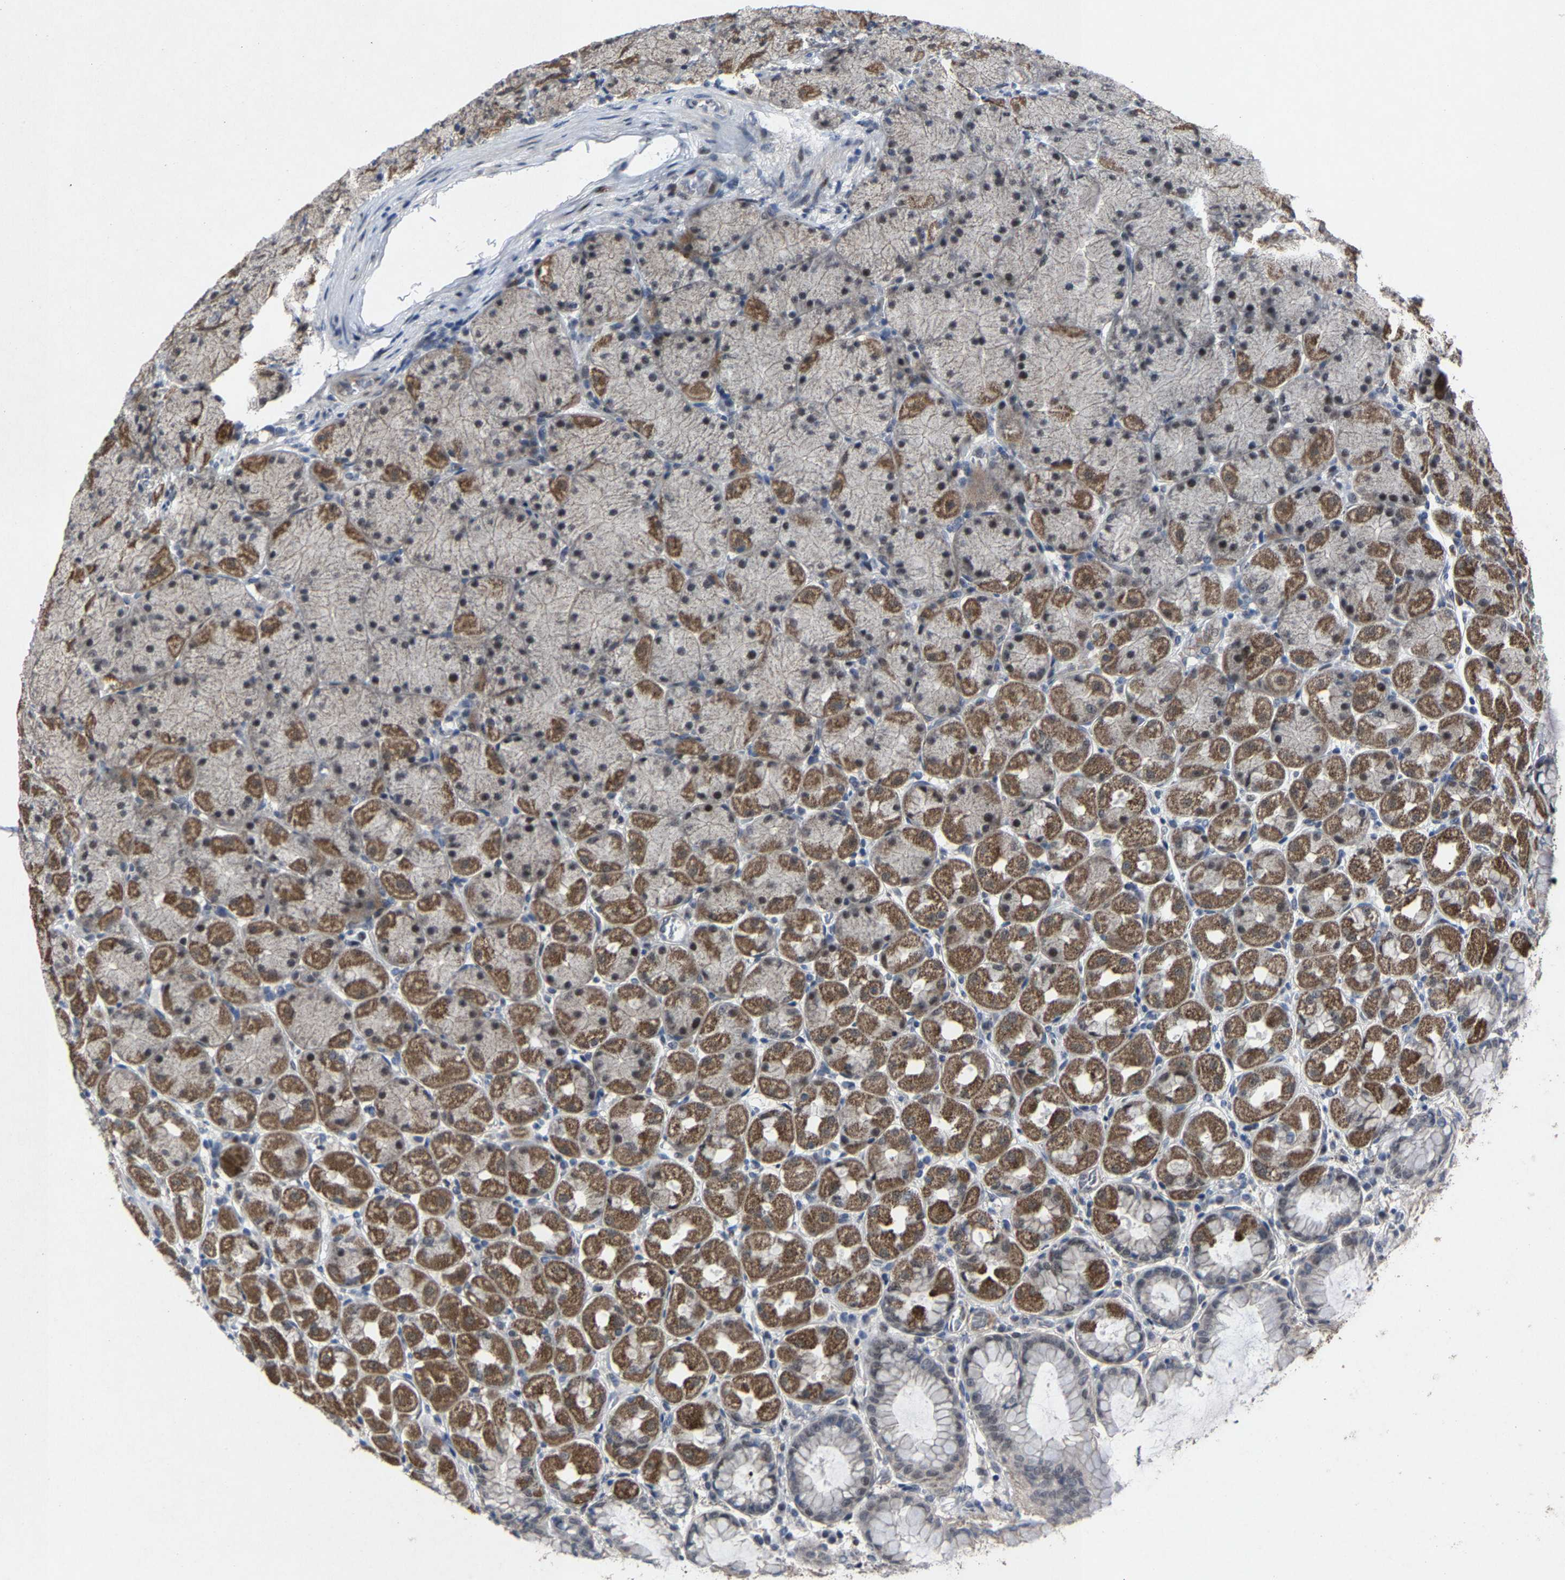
{"staining": {"intensity": "moderate", "quantity": "25%-75%", "location": "cytoplasmic/membranous,nuclear"}, "tissue": "stomach", "cell_type": "Glandular cells", "image_type": "normal", "snomed": [{"axis": "morphology", "description": "Normal tissue, NOS"}, {"axis": "topography", "description": "Stomach, upper"}], "caption": "This image demonstrates IHC staining of benign stomach, with medium moderate cytoplasmic/membranous,nuclear positivity in approximately 25%-75% of glandular cells.", "gene": "LSM8", "patient": {"sex": "female", "age": 56}}